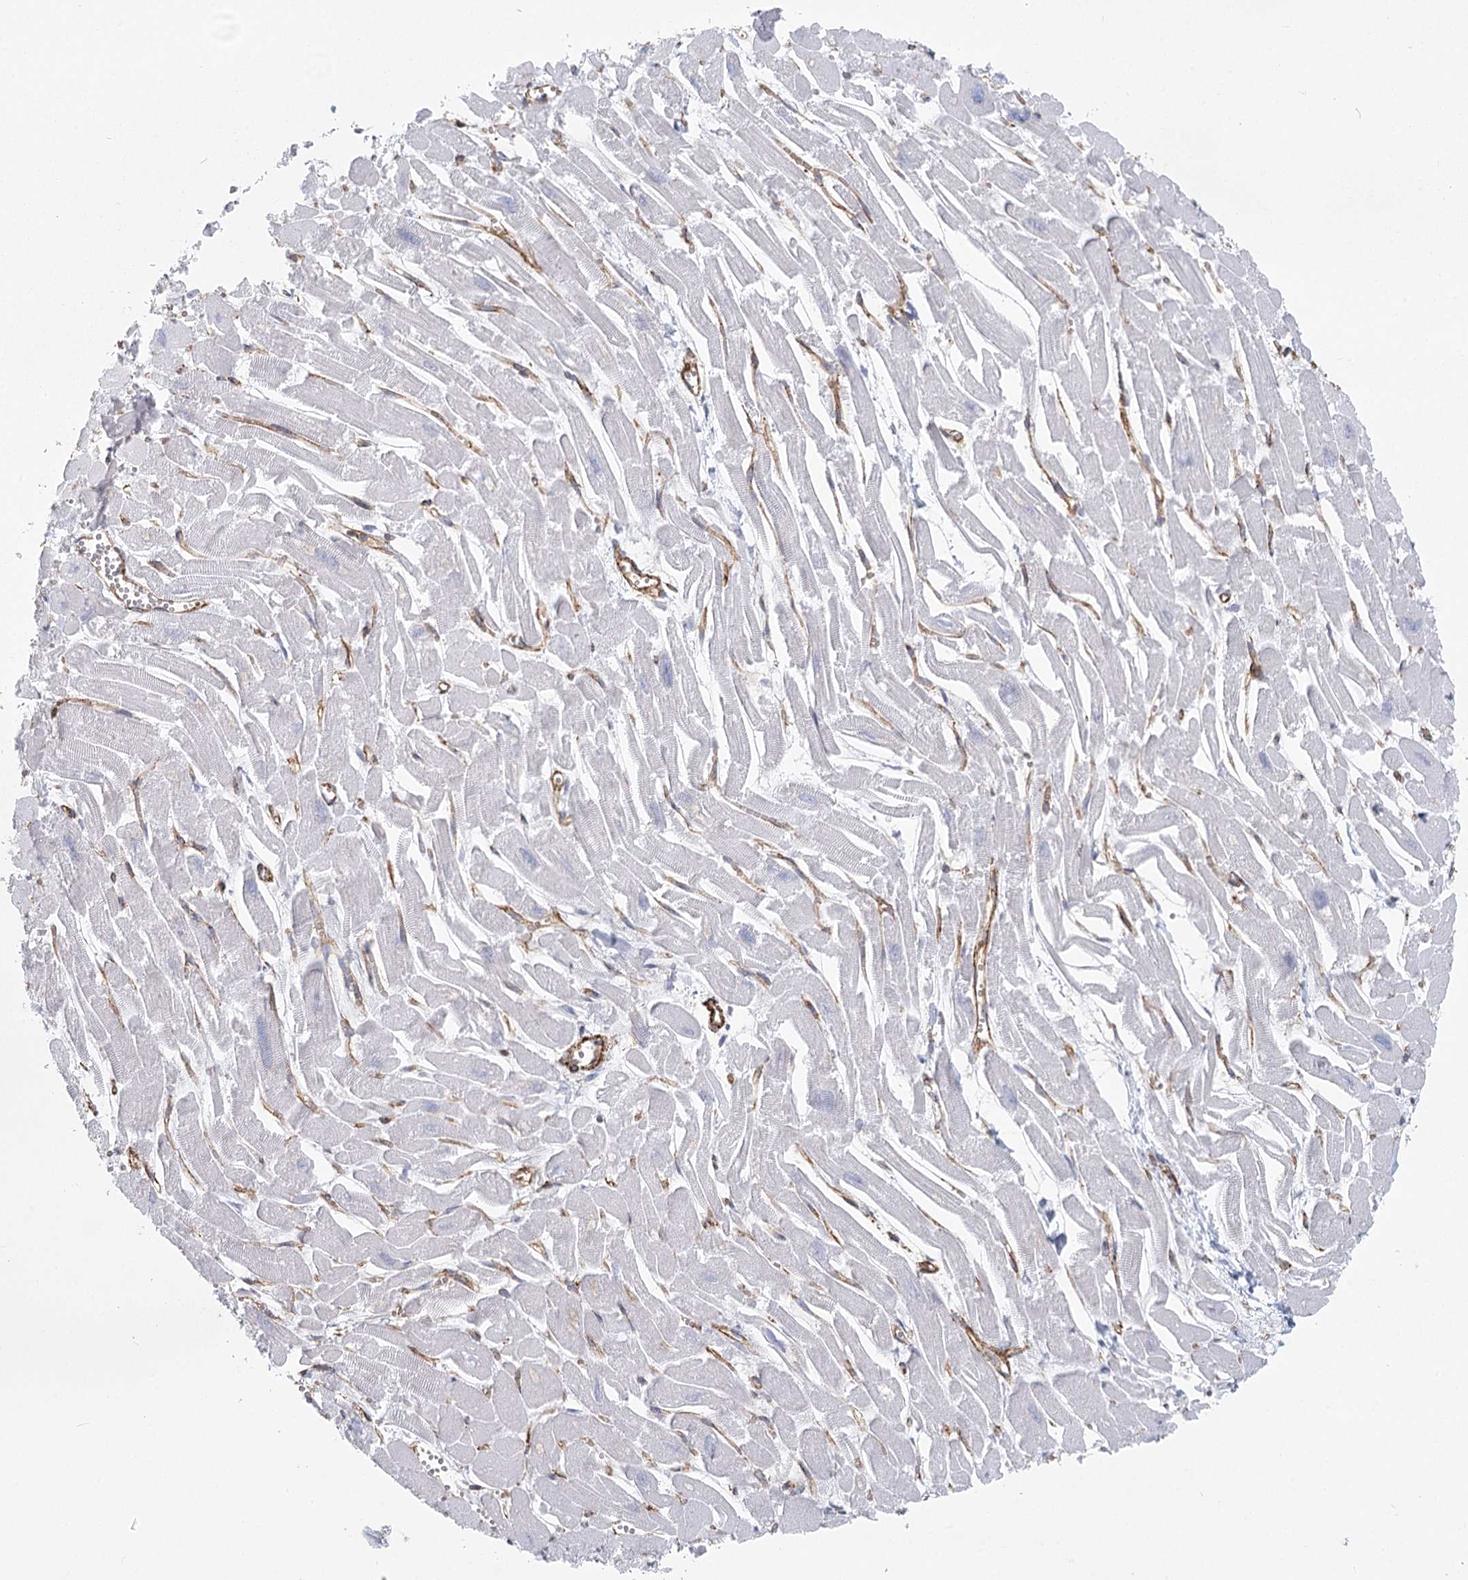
{"staining": {"intensity": "negative", "quantity": "none", "location": "none"}, "tissue": "heart muscle", "cell_type": "Cardiomyocytes", "image_type": "normal", "snomed": [{"axis": "morphology", "description": "Normal tissue, NOS"}, {"axis": "topography", "description": "Heart"}], "caption": "Immunohistochemical staining of benign human heart muscle demonstrates no significant expression in cardiomyocytes. The staining is performed using DAB brown chromogen with nuclei counter-stained in using hematoxylin.", "gene": "IFT46", "patient": {"sex": "male", "age": 54}}